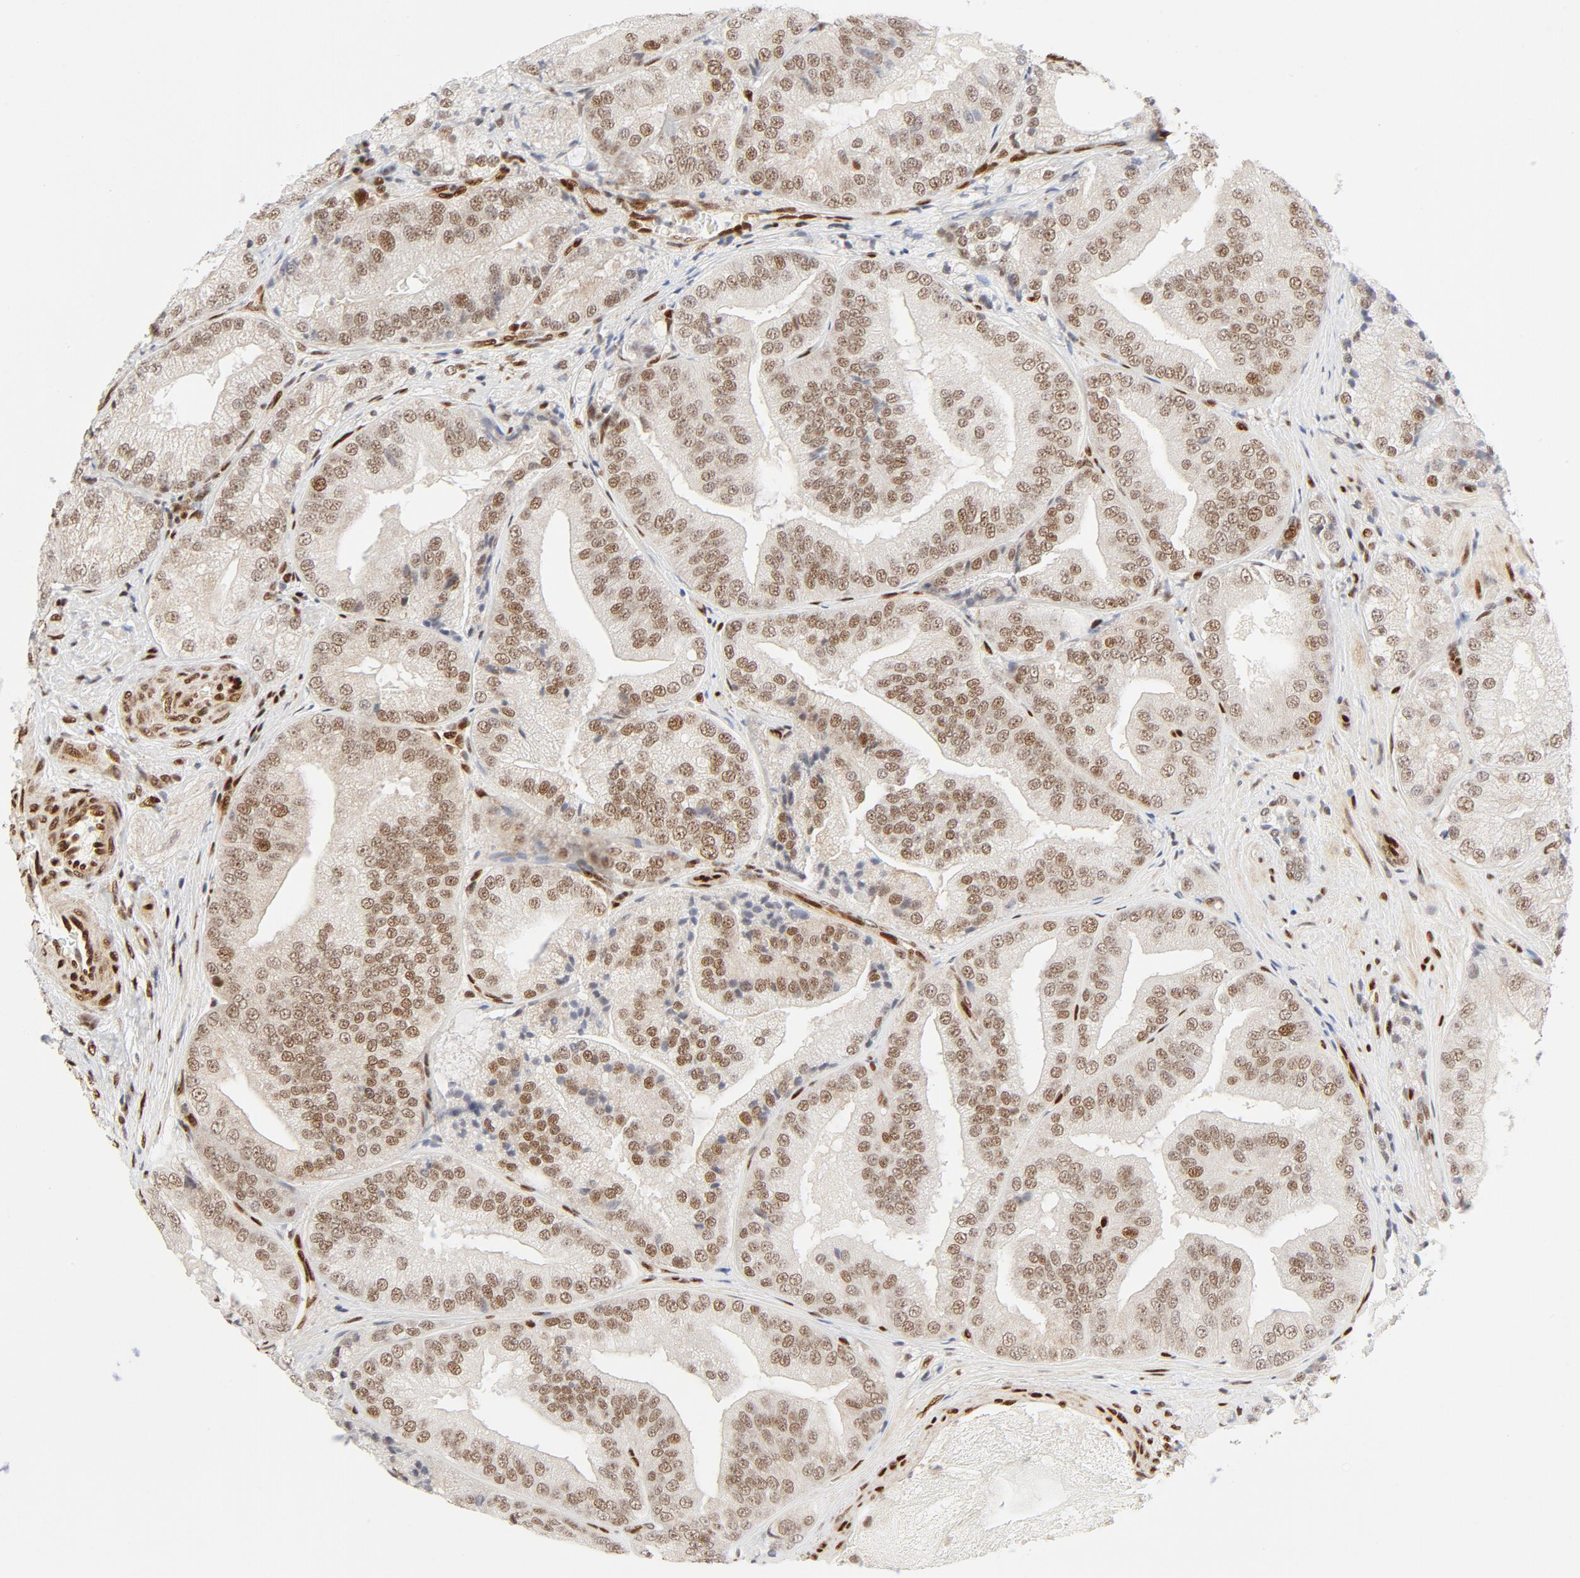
{"staining": {"intensity": "moderate", "quantity": ">75%", "location": "nuclear"}, "tissue": "prostate cancer", "cell_type": "Tumor cells", "image_type": "cancer", "snomed": [{"axis": "morphology", "description": "Adenocarcinoma, Low grade"}, {"axis": "topography", "description": "Prostate"}], "caption": "Moderate nuclear expression is identified in approximately >75% of tumor cells in prostate adenocarcinoma (low-grade).", "gene": "MEF2A", "patient": {"sex": "male", "age": 60}}